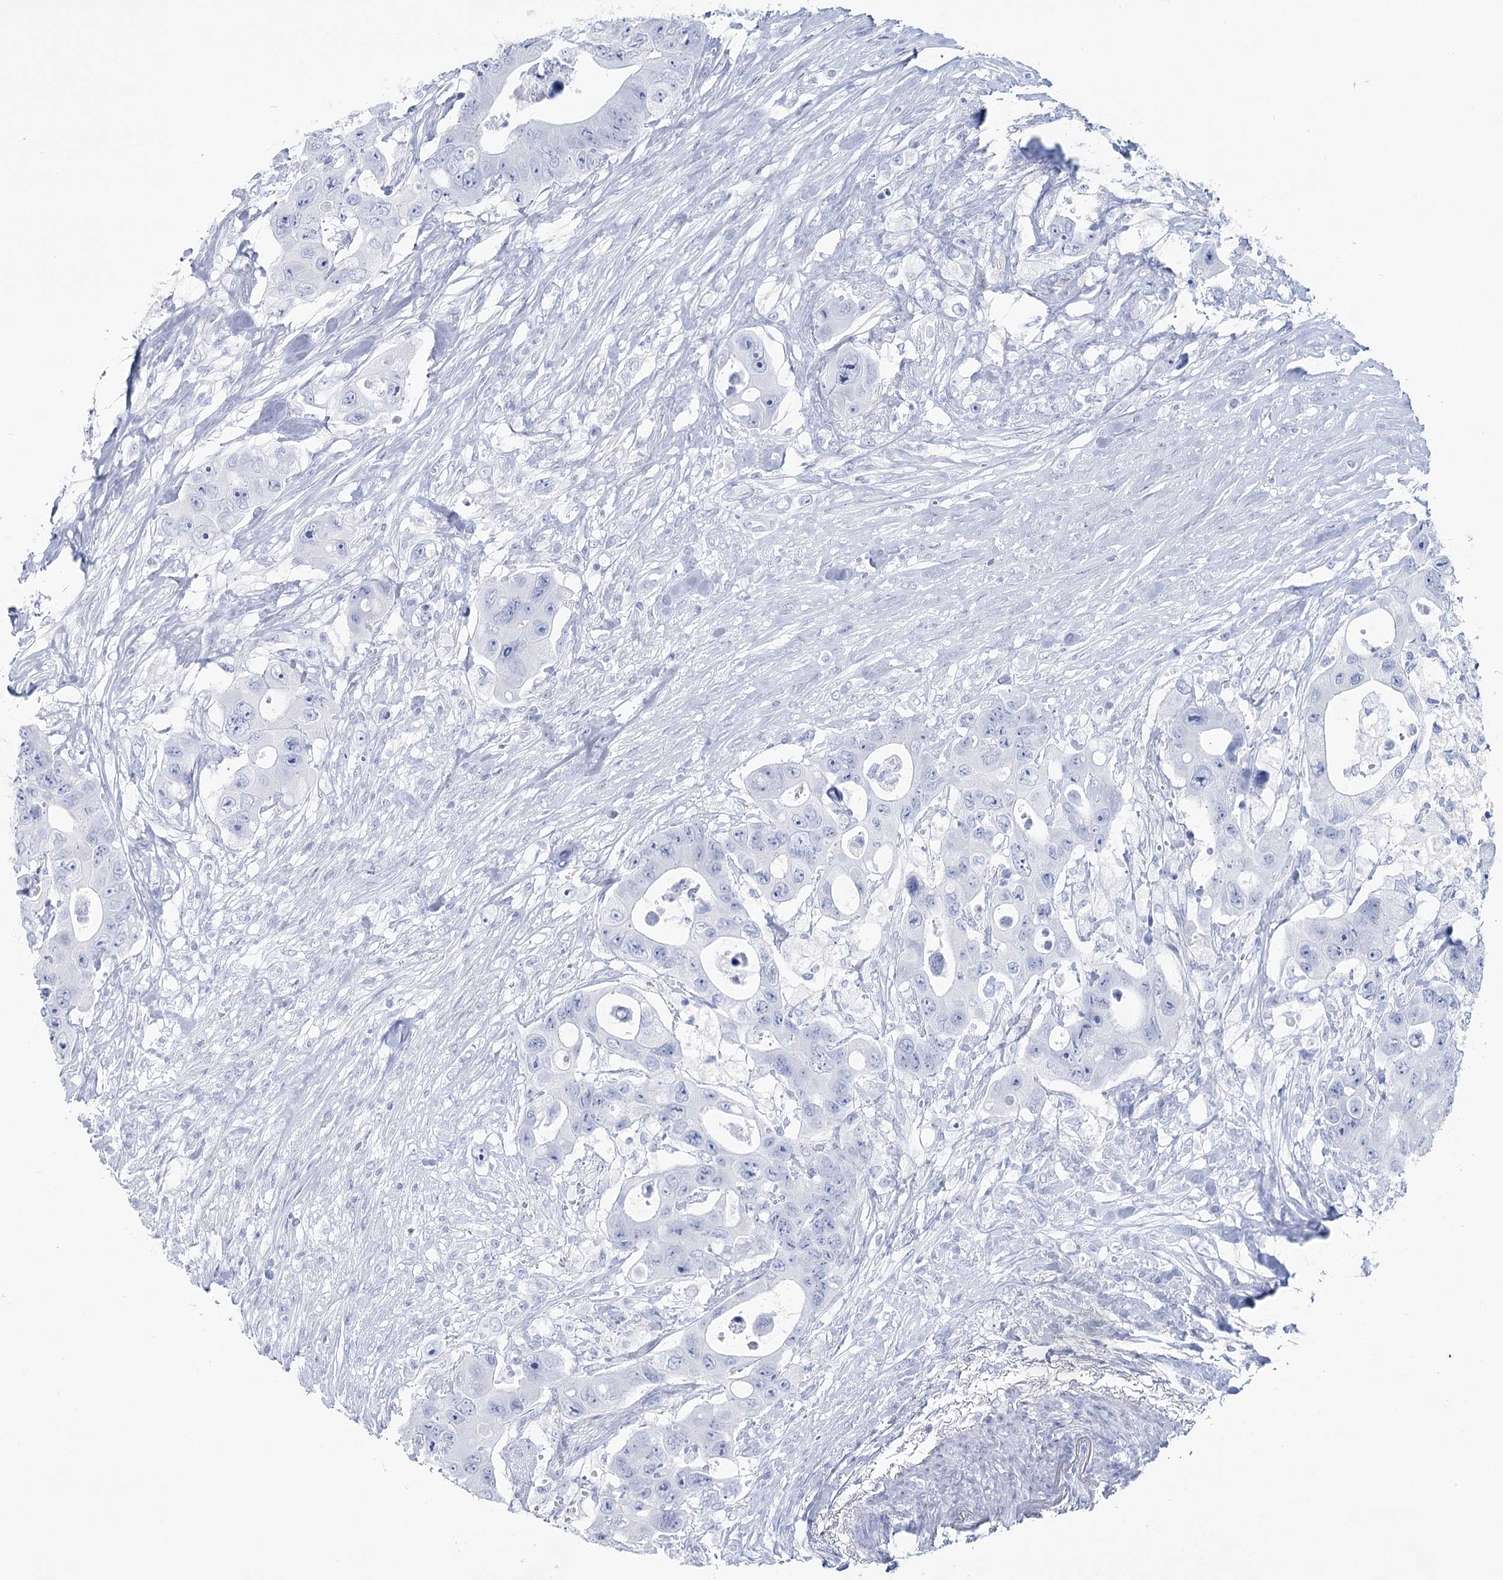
{"staining": {"intensity": "negative", "quantity": "none", "location": "none"}, "tissue": "colorectal cancer", "cell_type": "Tumor cells", "image_type": "cancer", "snomed": [{"axis": "morphology", "description": "Adenocarcinoma, NOS"}, {"axis": "topography", "description": "Colon"}], "caption": "The micrograph reveals no significant expression in tumor cells of adenocarcinoma (colorectal).", "gene": "CCDC88A", "patient": {"sex": "female", "age": 46}}